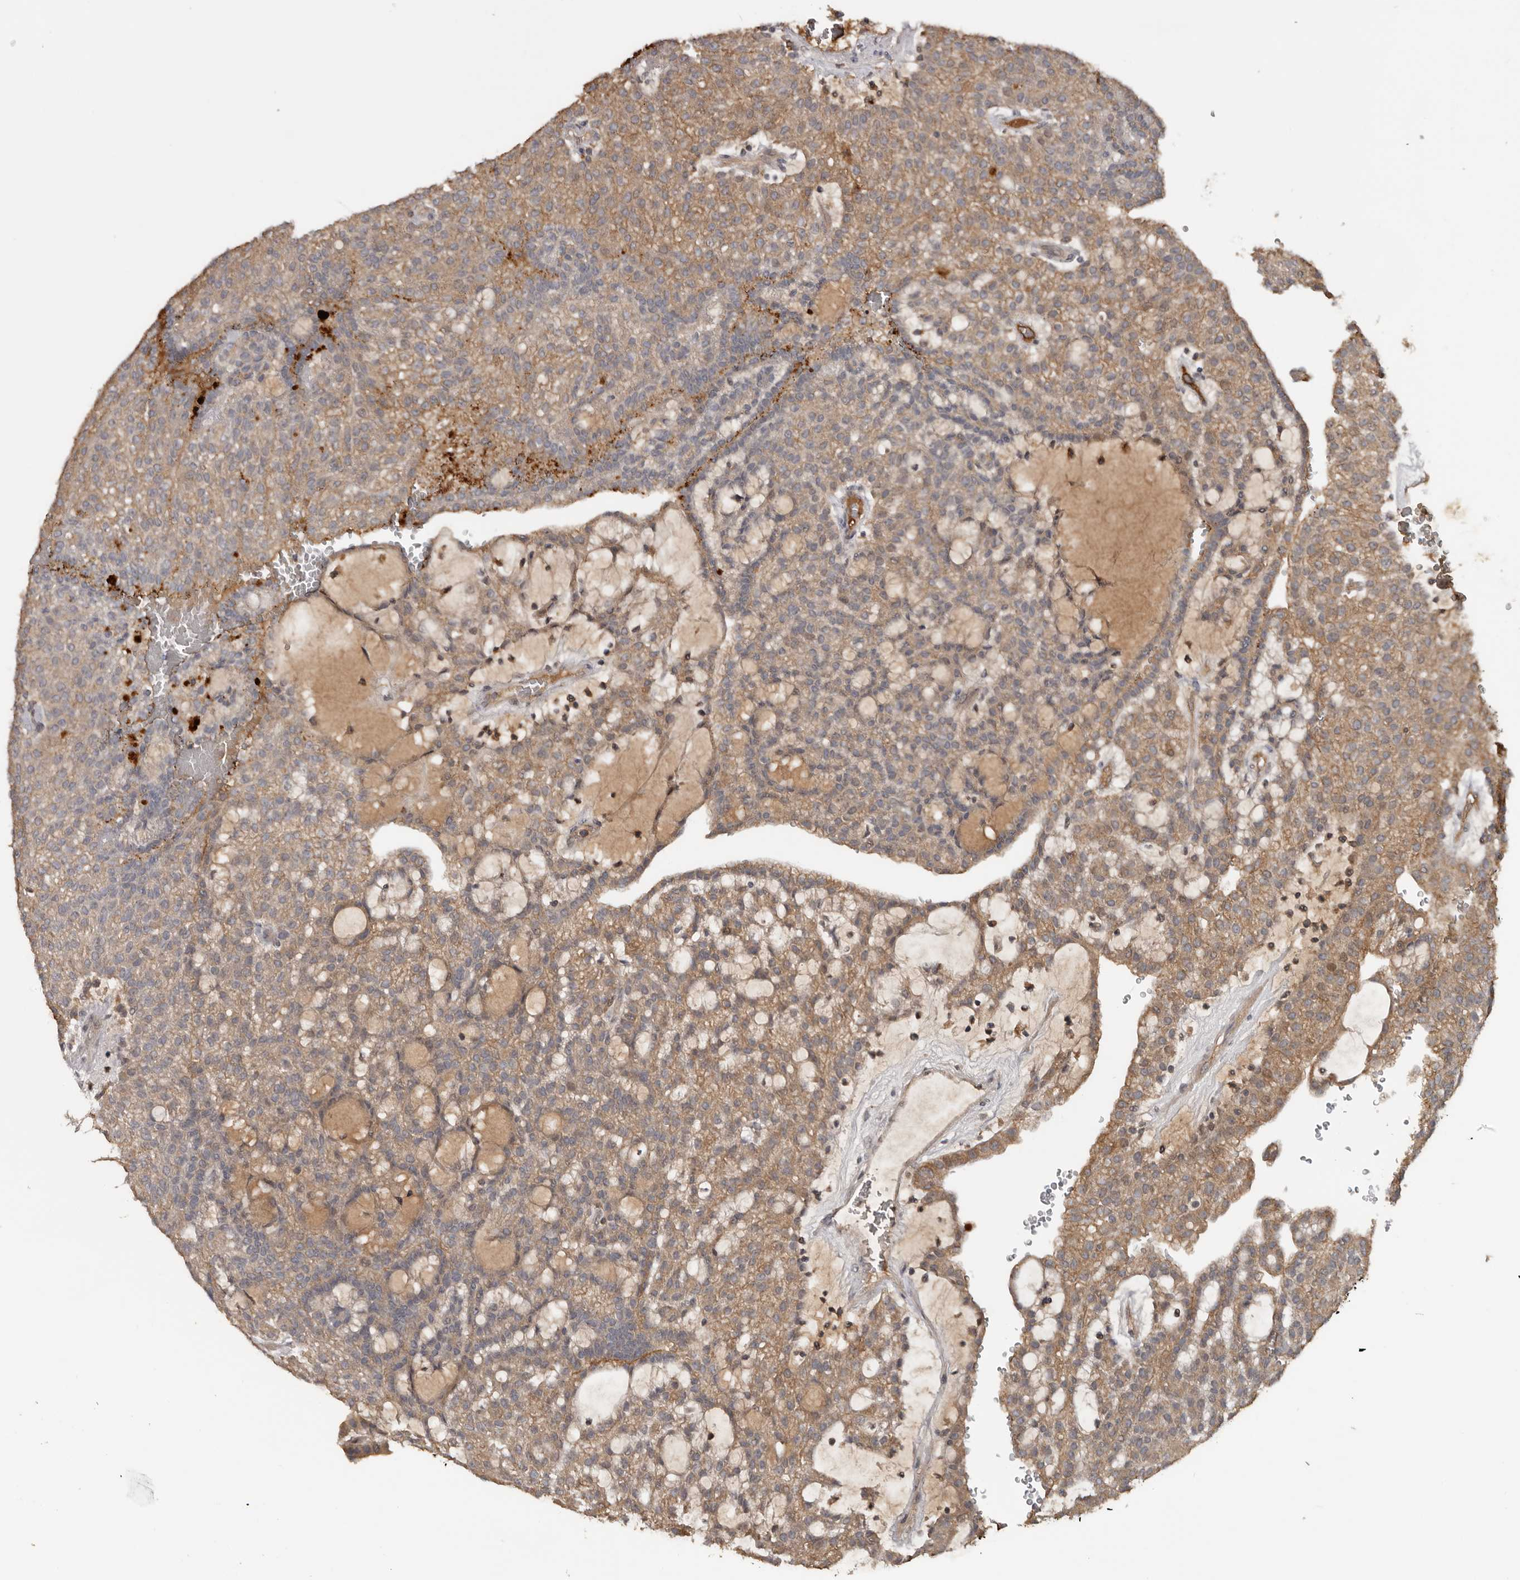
{"staining": {"intensity": "moderate", "quantity": ">75%", "location": "cytoplasmic/membranous"}, "tissue": "renal cancer", "cell_type": "Tumor cells", "image_type": "cancer", "snomed": [{"axis": "morphology", "description": "Adenocarcinoma, NOS"}, {"axis": "topography", "description": "Kidney"}], "caption": "Renal cancer stained with a brown dye shows moderate cytoplasmic/membranous positive positivity in about >75% of tumor cells.", "gene": "NMUR1", "patient": {"sex": "male", "age": 63}}